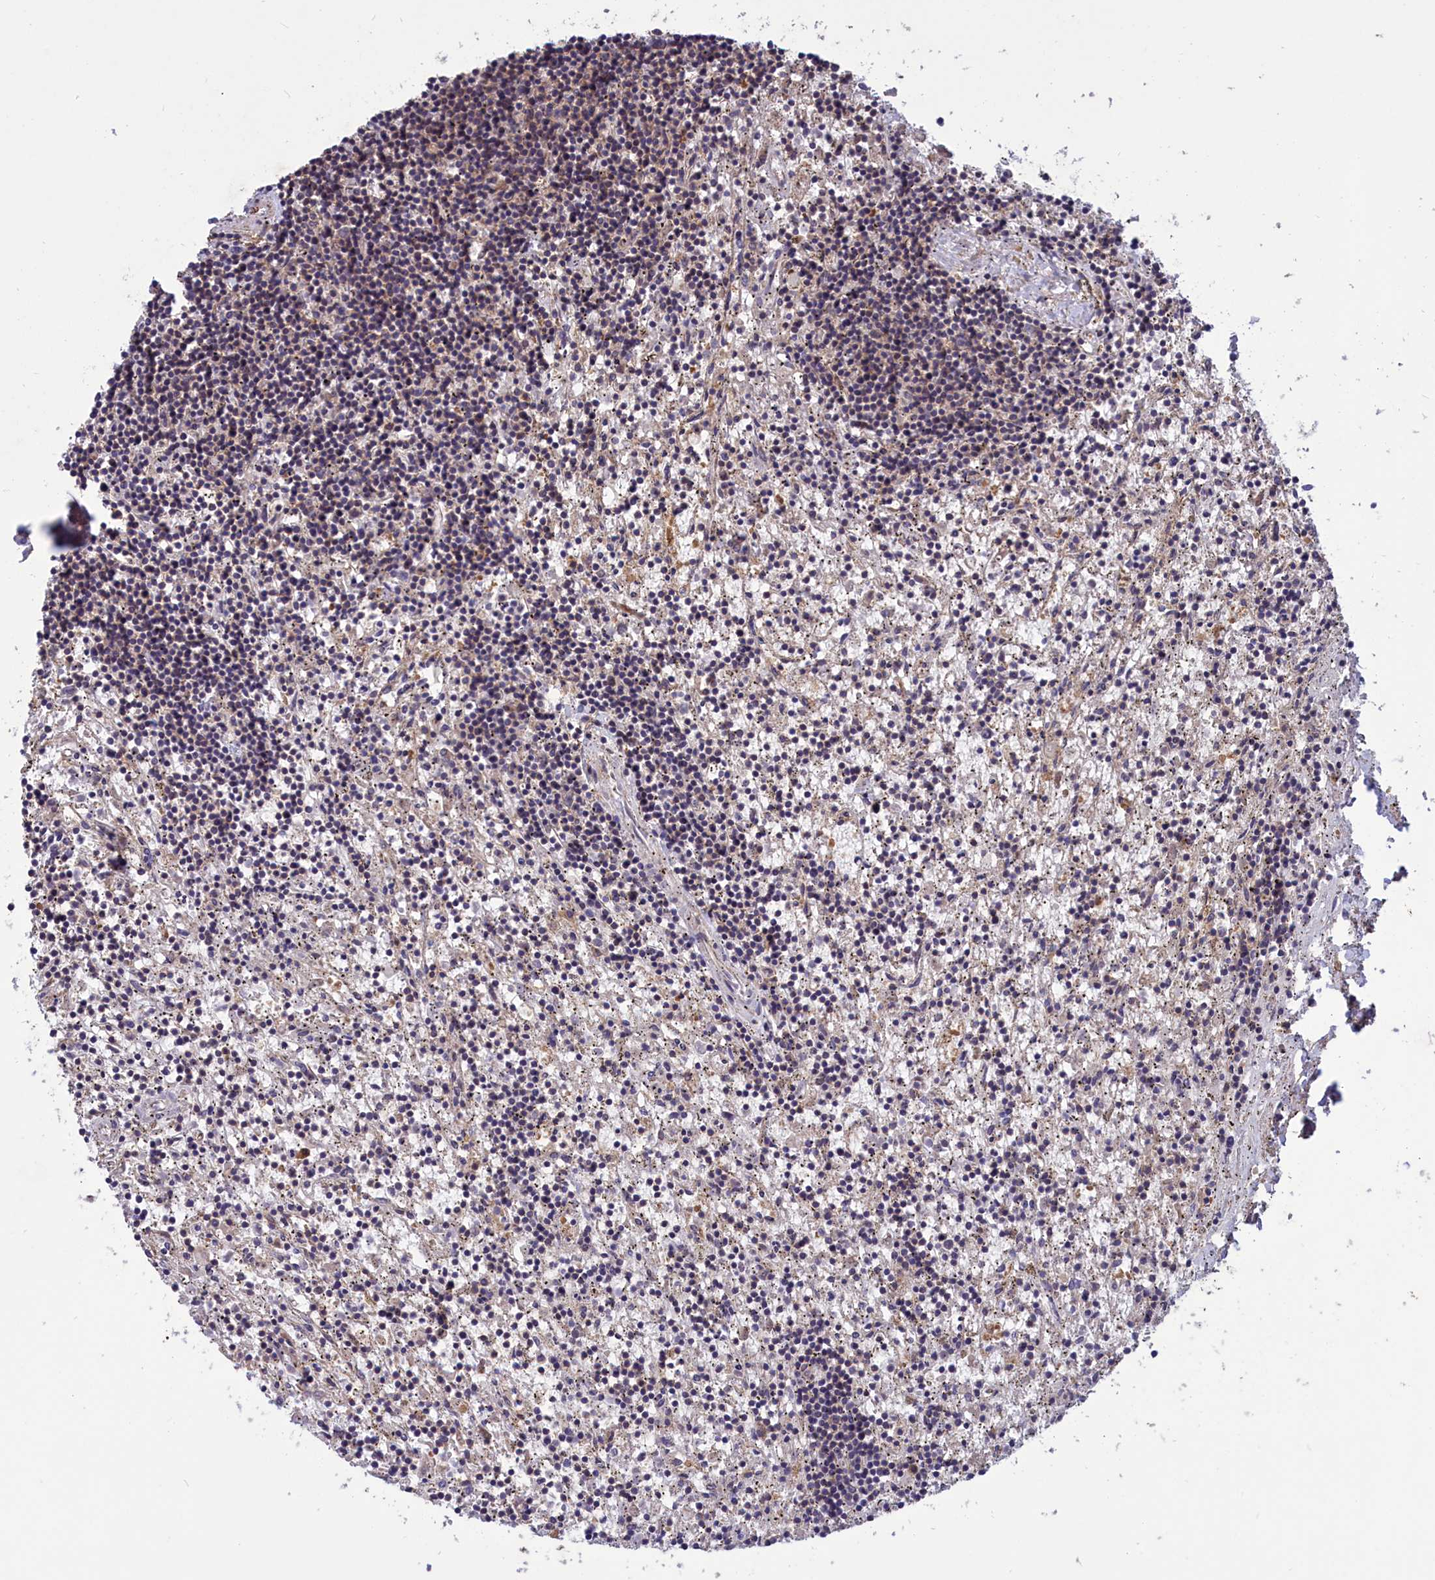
{"staining": {"intensity": "weak", "quantity": "<25%", "location": "cytoplasmic/membranous"}, "tissue": "lymphoma", "cell_type": "Tumor cells", "image_type": "cancer", "snomed": [{"axis": "morphology", "description": "Malignant lymphoma, non-Hodgkin's type, Low grade"}, {"axis": "topography", "description": "Spleen"}], "caption": "Protein analysis of lymphoma shows no significant expression in tumor cells.", "gene": "AMDHD2", "patient": {"sex": "male", "age": 76}}